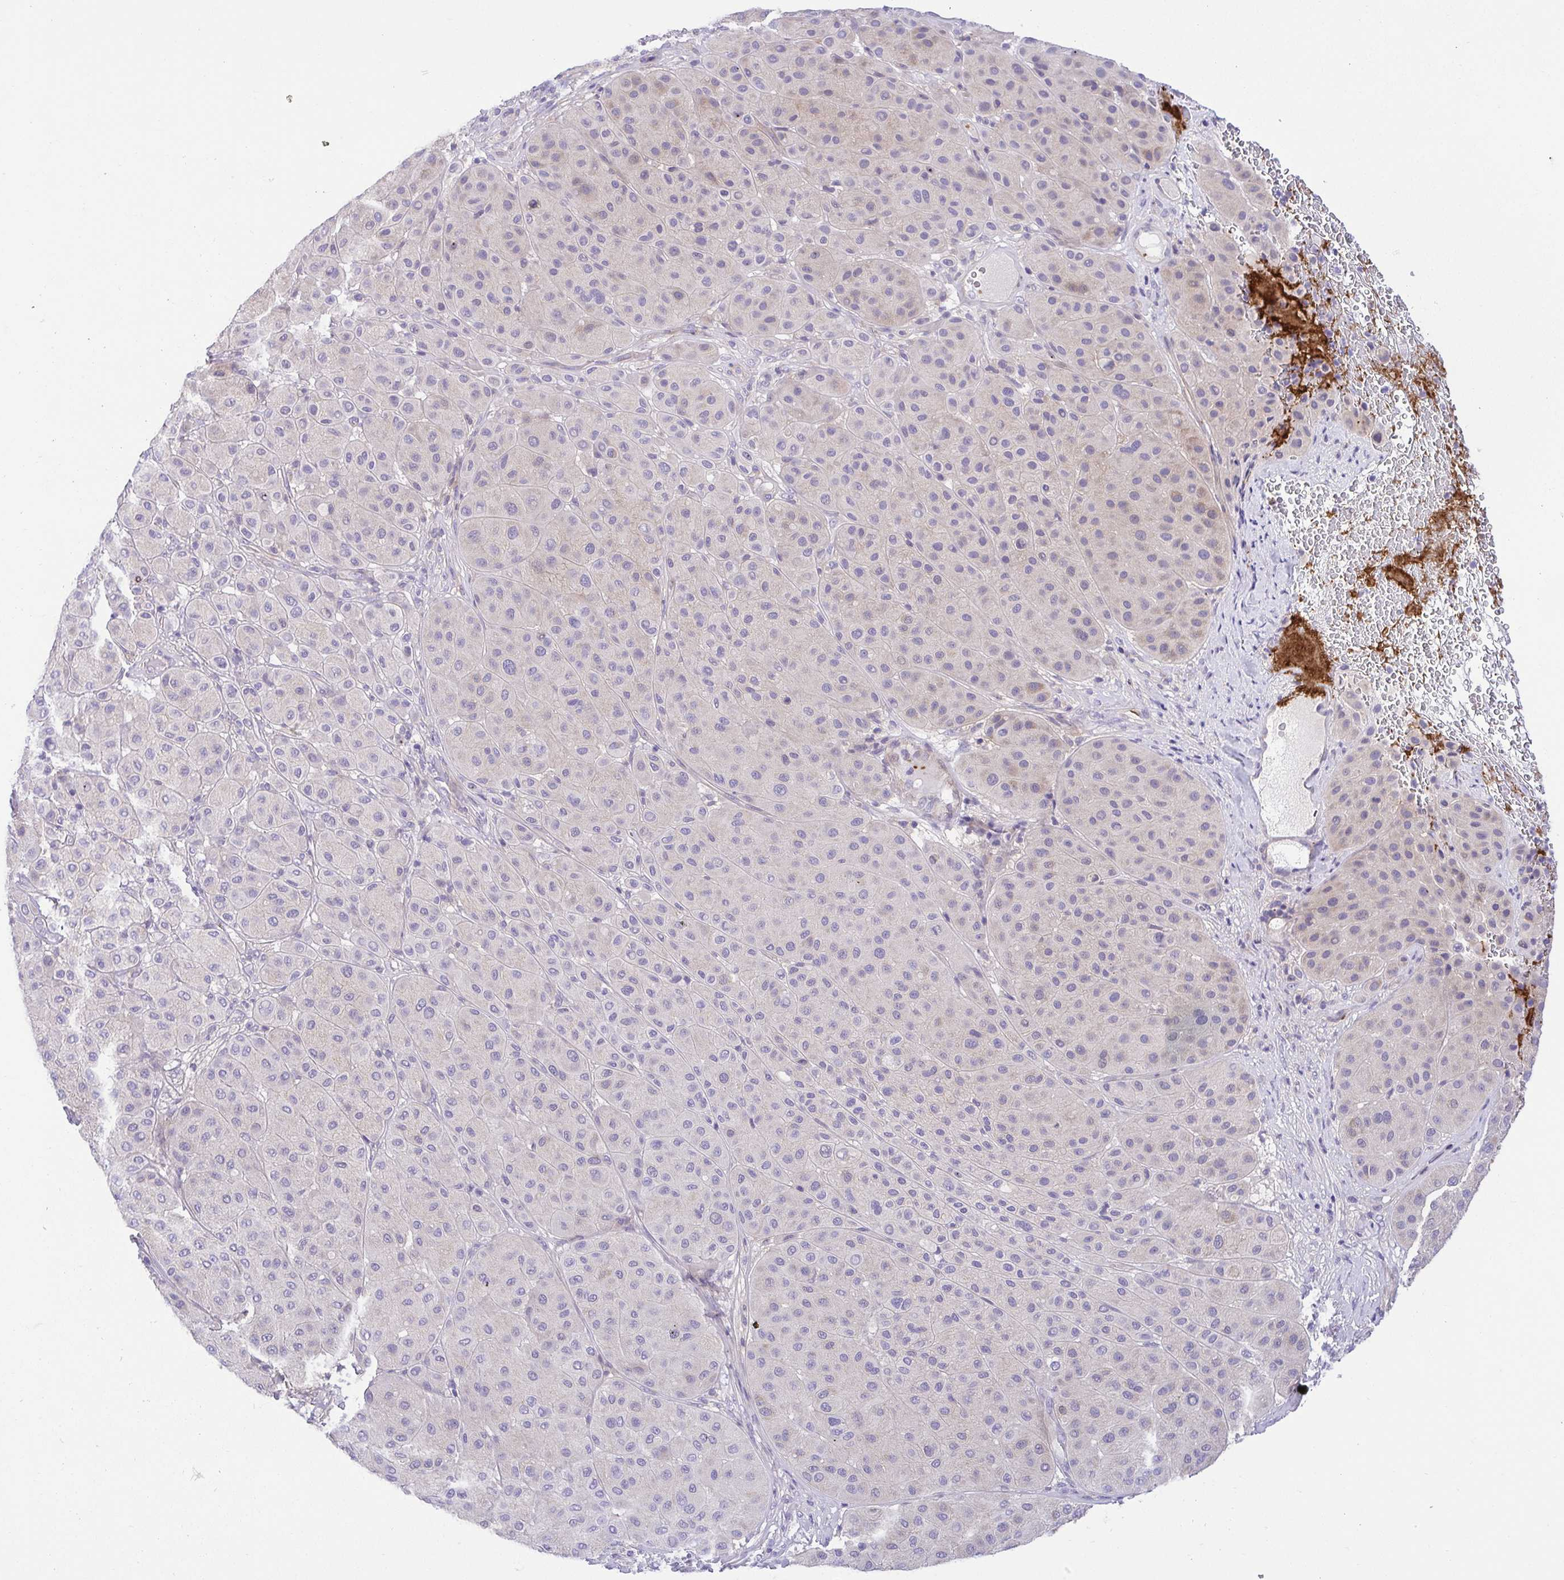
{"staining": {"intensity": "negative", "quantity": "none", "location": "none"}, "tissue": "melanoma", "cell_type": "Tumor cells", "image_type": "cancer", "snomed": [{"axis": "morphology", "description": "Malignant melanoma, Metastatic site"}, {"axis": "topography", "description": "Smooth muscle"}], "caption": "High power microscopy image of an IHC histopathology image of melanoma, revealing no significant positivity in tumor cells. The staining is performed using DAB brown chromogen with nuclei counter-stained in using hematoxylin.", "gene": "PRR14L", "patient": {"sex": "male", "age": 41}}